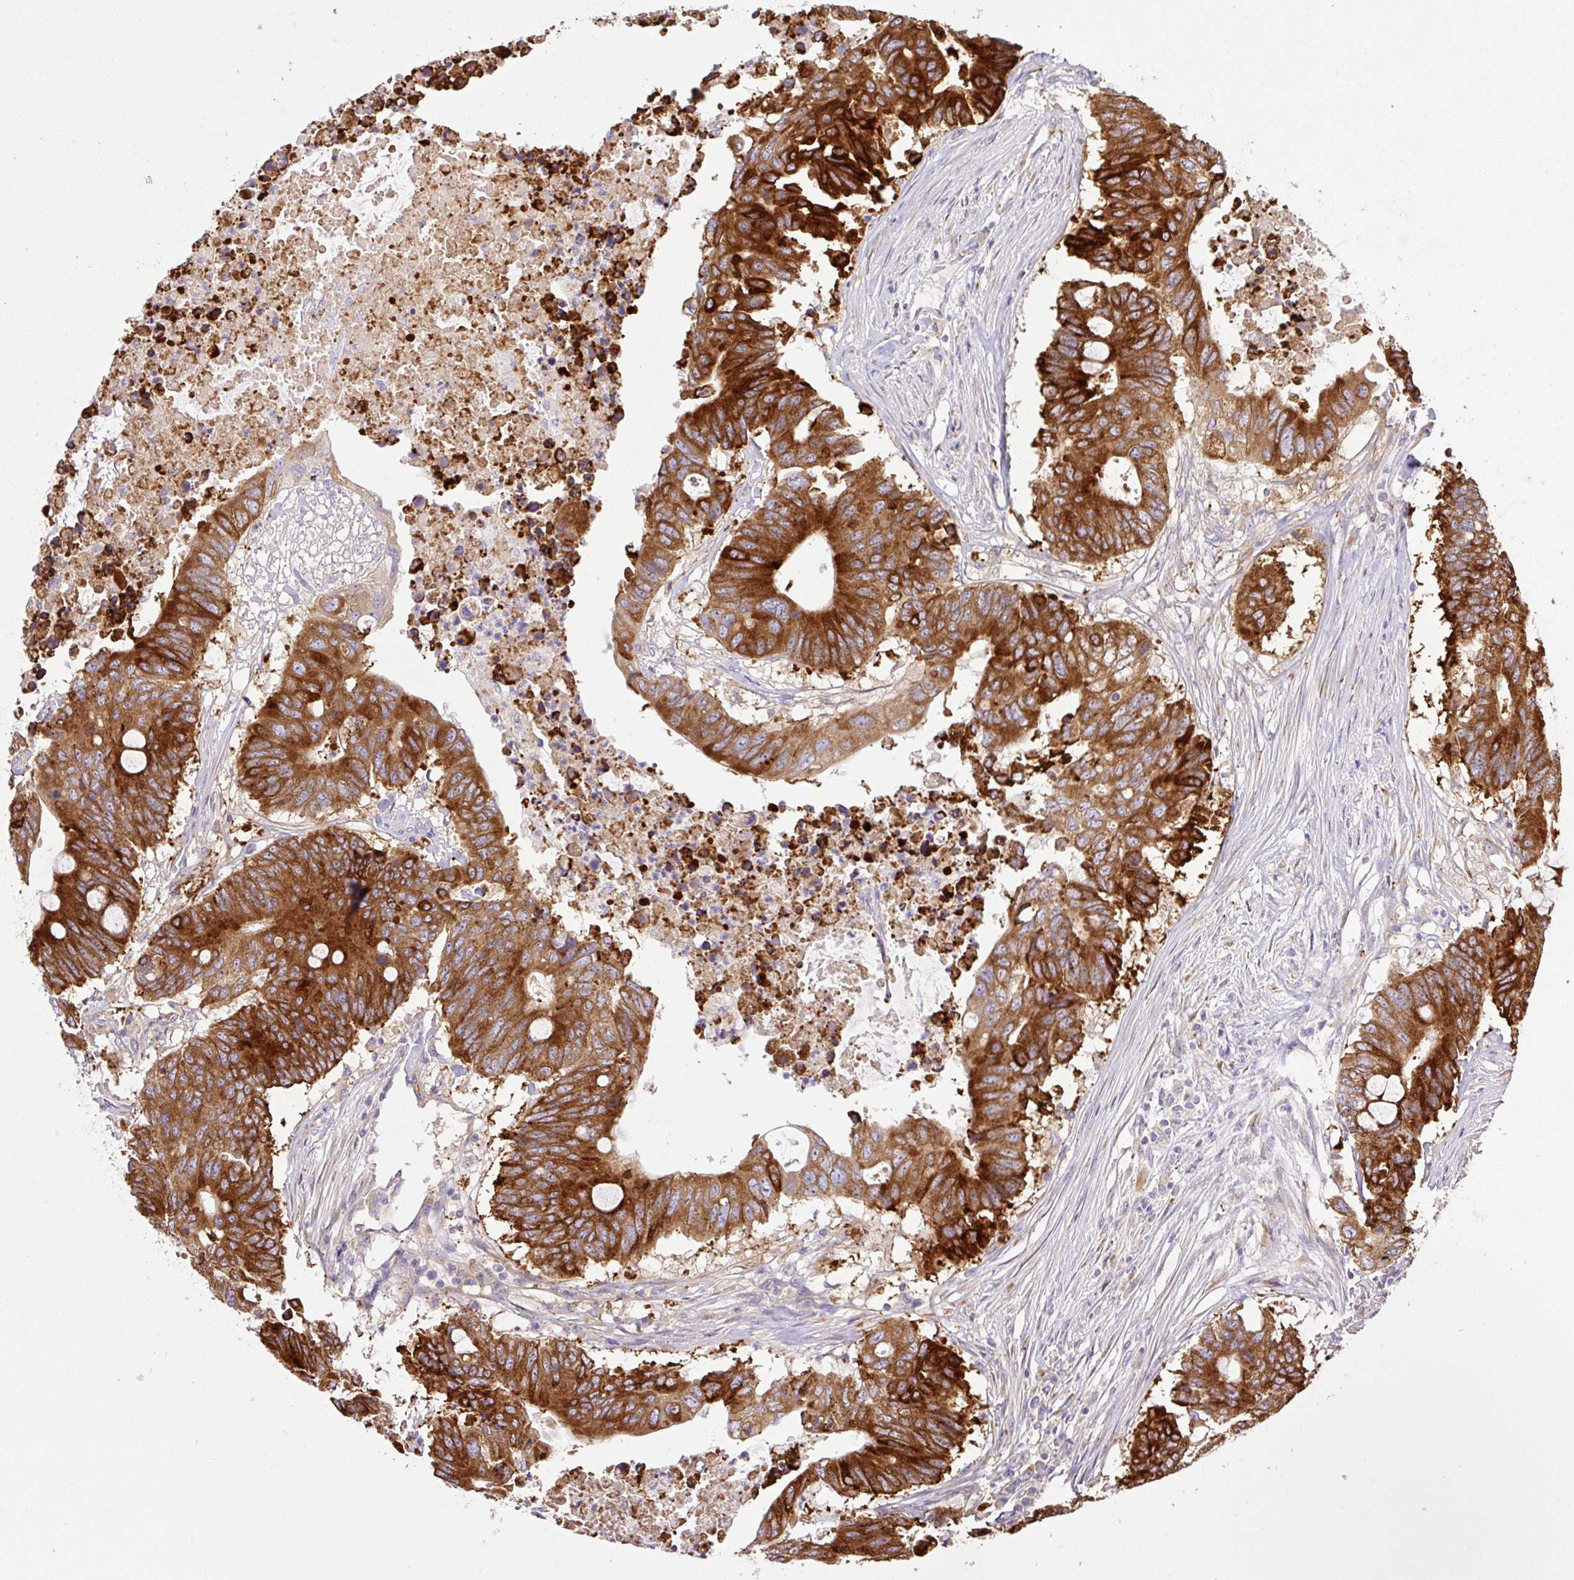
{"staining": {"intensity": "strong", "quantity": ">75%", "location": "cytoplasmic/membranous"}, "tissue": "colorectal cancer", "cell_type": "Tumor cells", "image_type": "cancer", "snomed": [{"axis": "morphology", "description": "Adenocarcinoma, NOS"}, {"axis": "topography", "description": "Colon"}], "caption": "IHC image of colorectal adenocarcinoma stained for a protein (brown), which reveals high levels of strong cytoplasmic/membranous positivity in approximately >75% of tumor cells.", "gene": "POFUT1", "patient": {"sex": "male", "age": 71}}